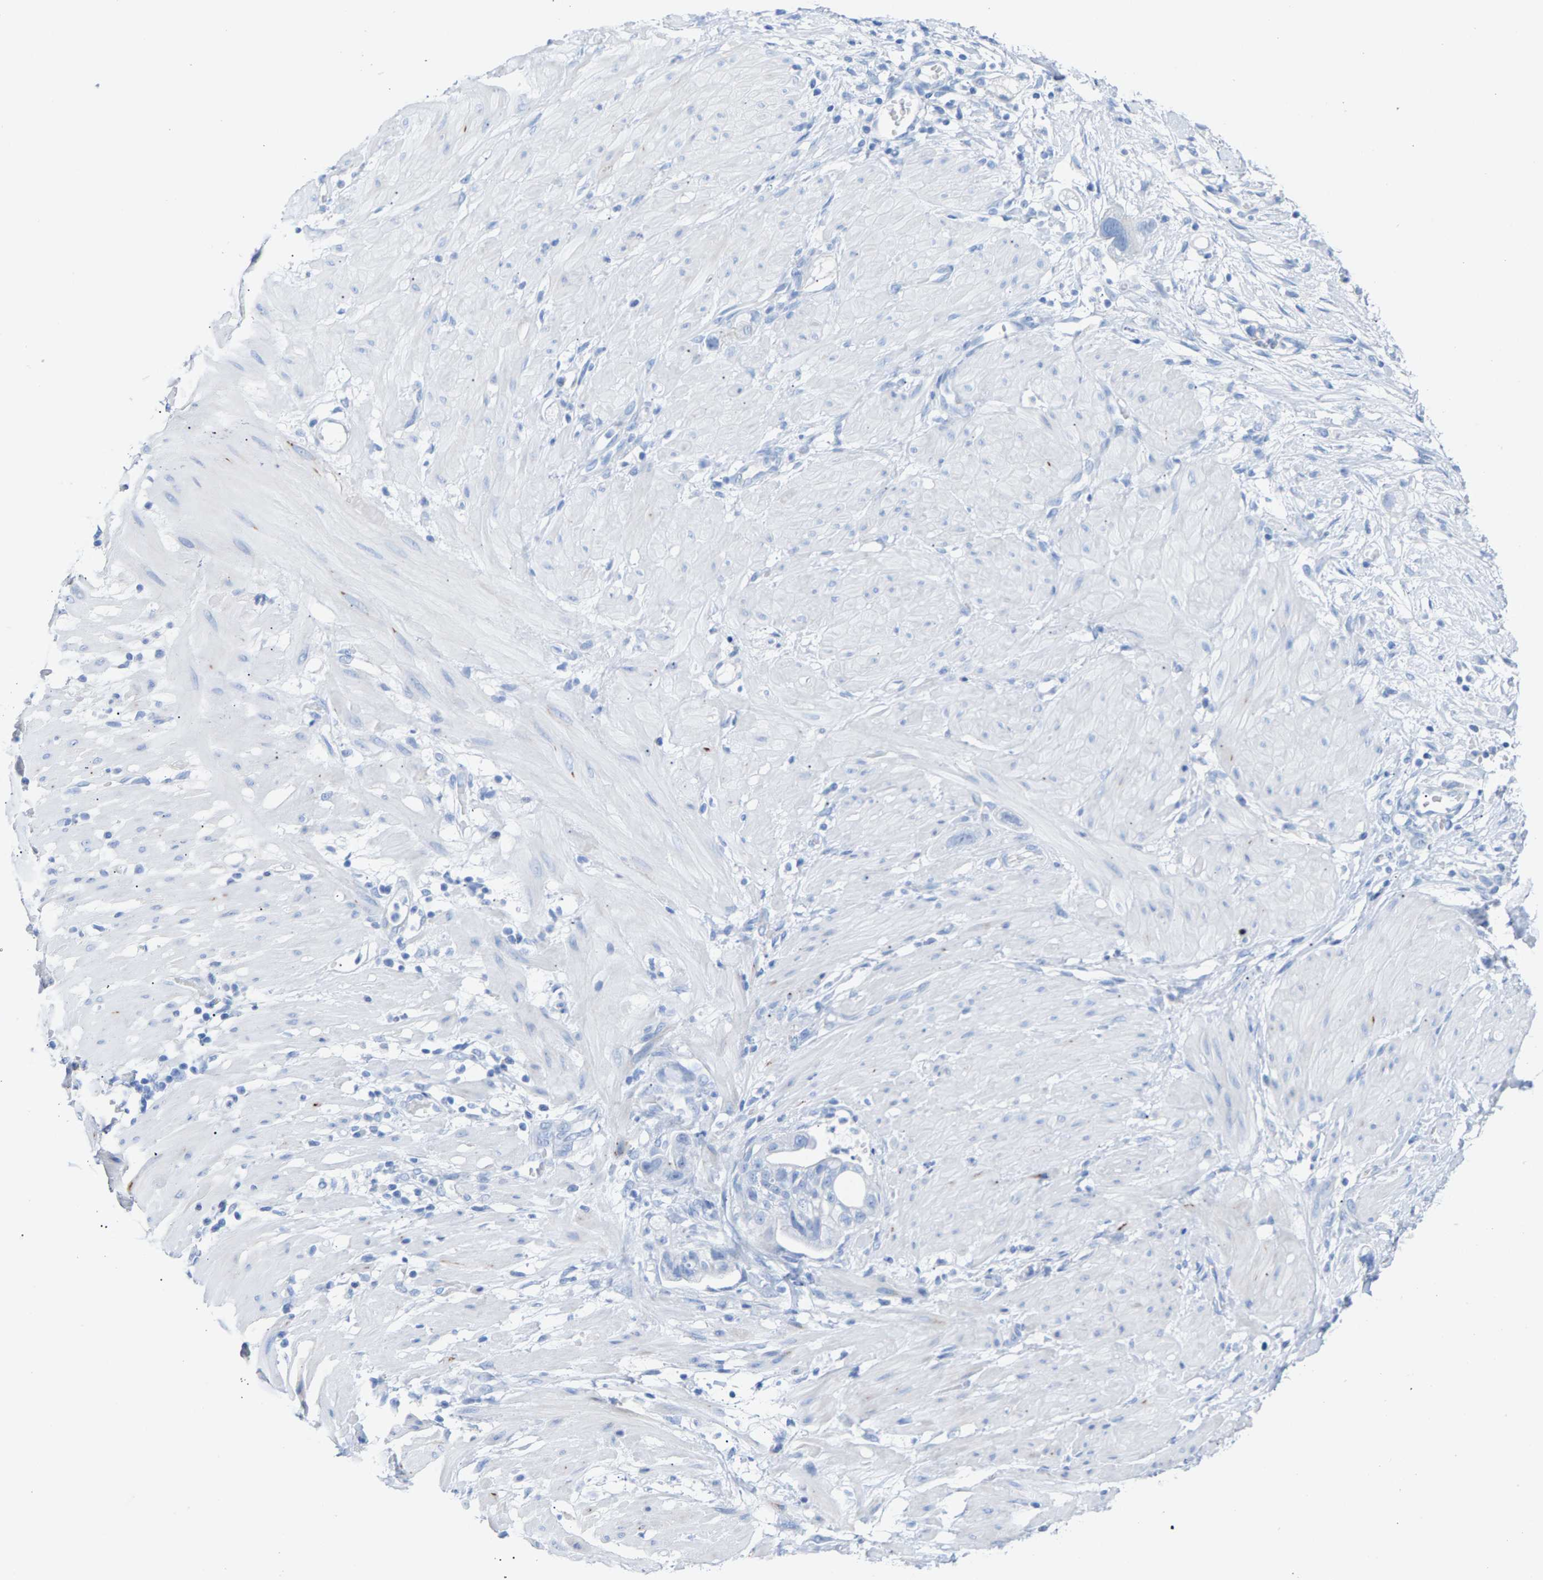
{"staining": {"intensity": "negative", "quantity": "none", "location": "none"}, "tissue": "stomach cancer", "cell_type": "Tumor cells", "image_type": "cancer", "snomed": [{"axis": "morphology", "description": "Adenocarcinoma, NOS"}, {"axis": "topography", "description": "Stomach"}, {"axis": "topography", "description": "Stomach, lower"}], "caption": "Tumor cells show no significant positivity in stomach cancer.", "gene": "CPA1", "patient": {"sex": "female", "age": 48}}